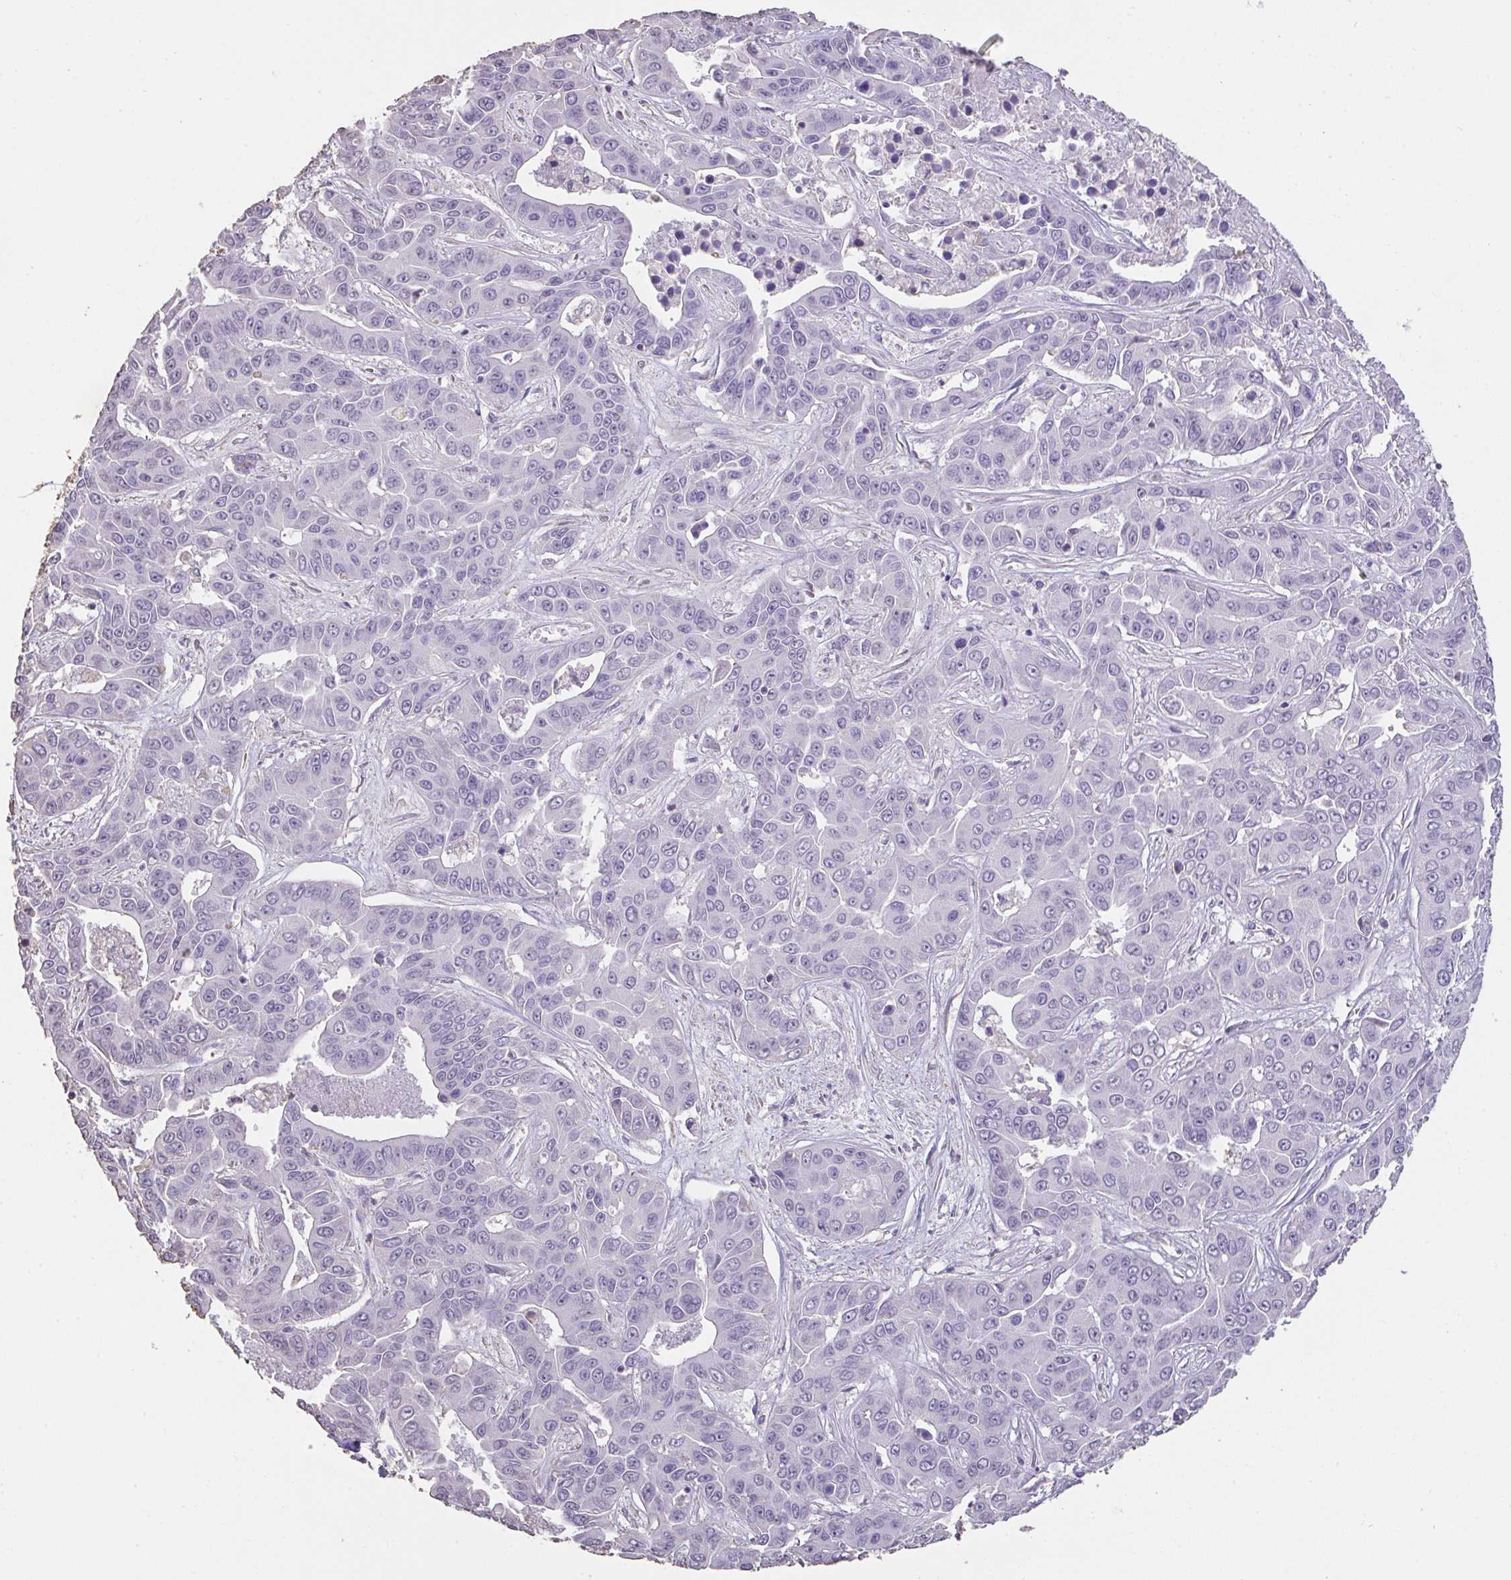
{"staining": {"intensity": "negative", "quantity": "none", "location": "none"}, "tissue": "liver cancer", "cell_type": "Tumor cells", "image_type": "cancer", "snomed": [{"axis": "morphology", "description": "Cholangiocarcinoma"}, {"axis": "topography", "description": "Liver"}], "caption": "Tumor cells are negative for brown protein staining in cholangiocarcinoma (liver).", "gene": "IL23R", "patient": {"sex": "female", "age": 52}}